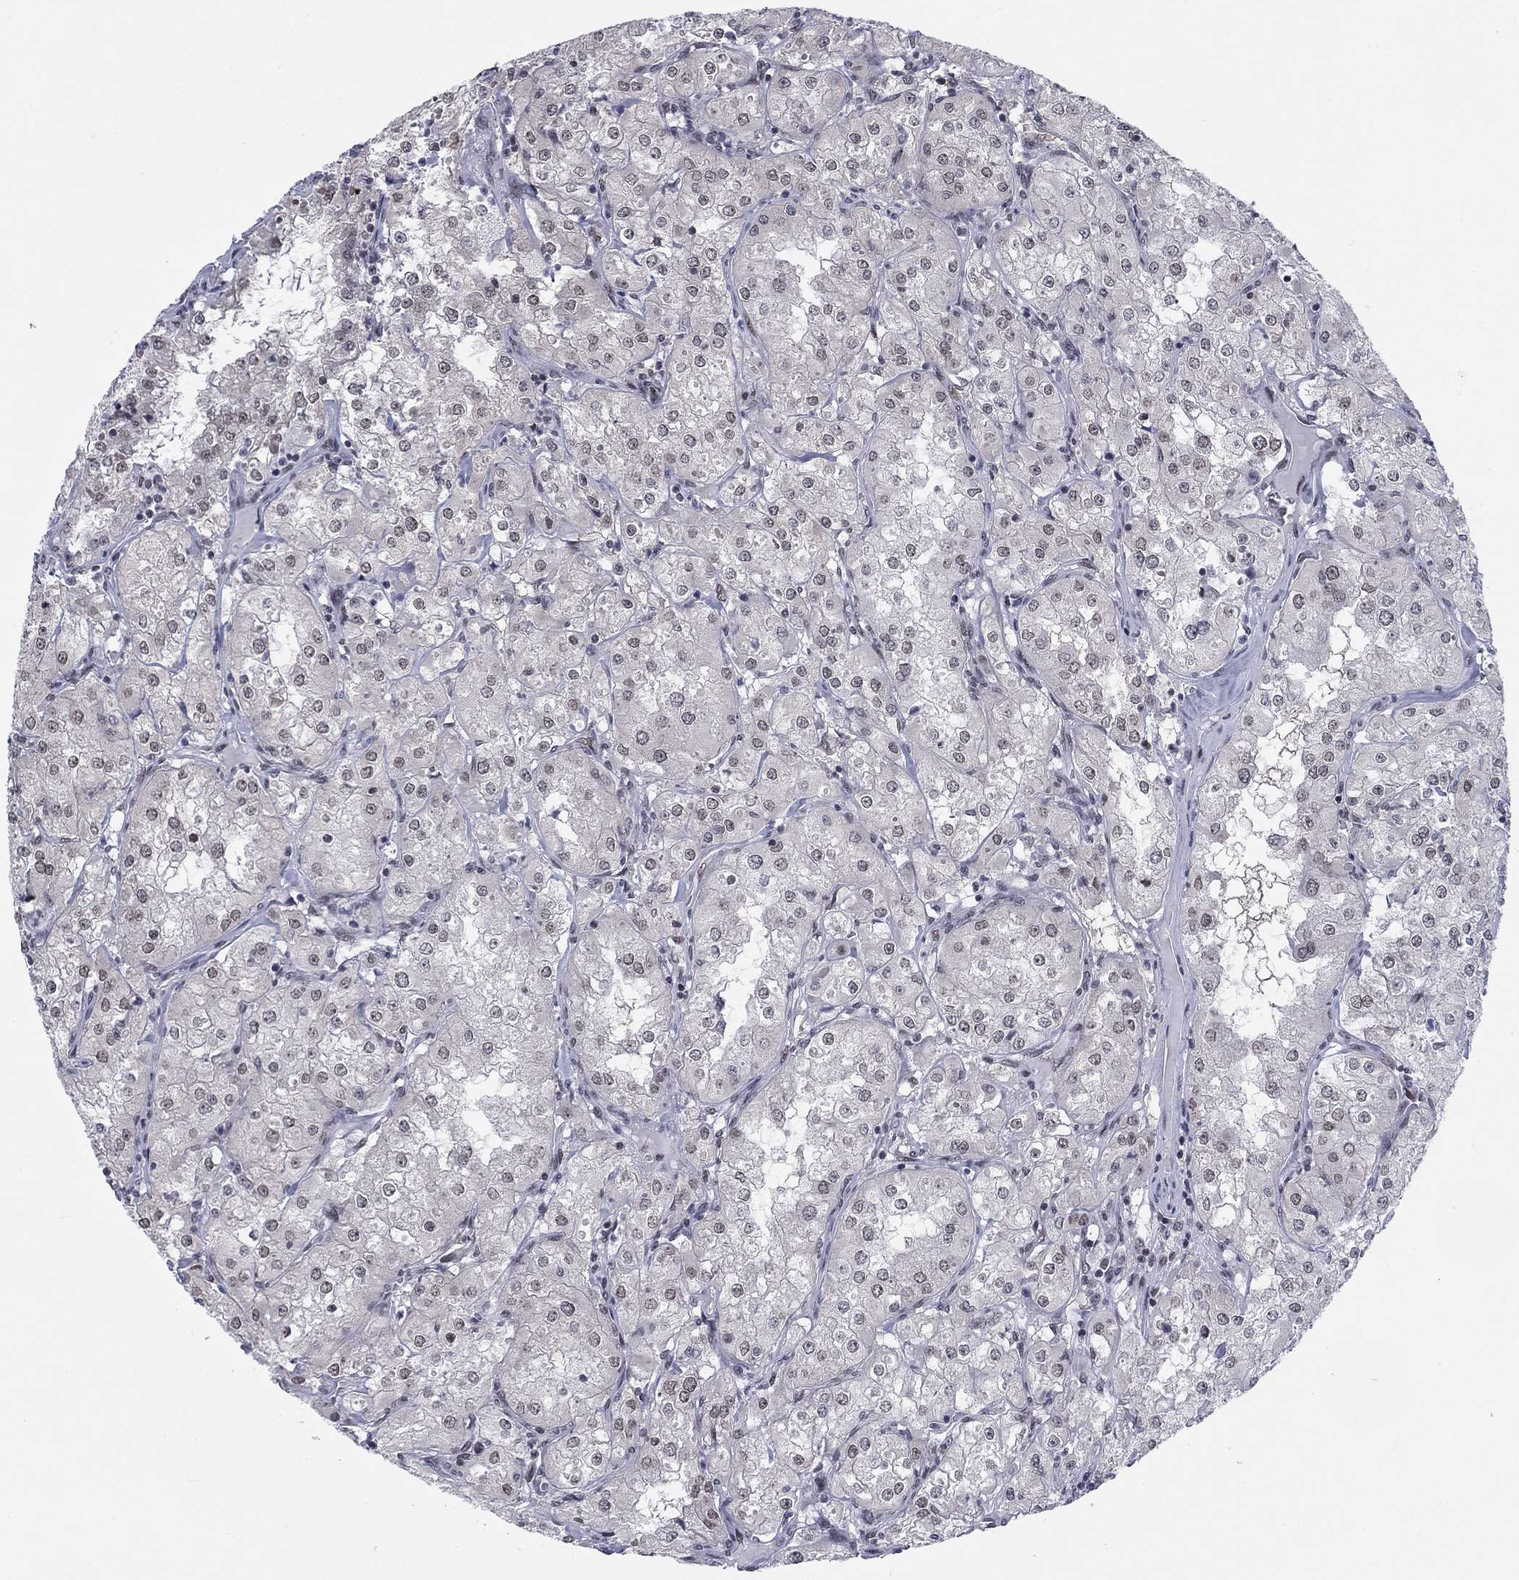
{"staining": {"intensity": "negative", "quantity": "none", "location": "none"}, "tissue": "renal cancer", "cell_type": "Tumor cells", "image_type": "cancer", "snomed": [{"axis": "morphology", "description": "Adenocarcinoma, NOS"}, {"axis": "topography", "description": "Kidney"}], "caption": "A micrograph of renal cancer (adenocarcinoma) stained for a protein displays no brown staining in tumor cells. The staining was performed using DAB (3,3'-diaminobenzidine) to visualize the protein expression in brown, while the nuclei were stained in blue with hematoxylin (Magnification: 20x).", "gene": "FYTTD1", "patient": {"sex": "male", "age": 77}}